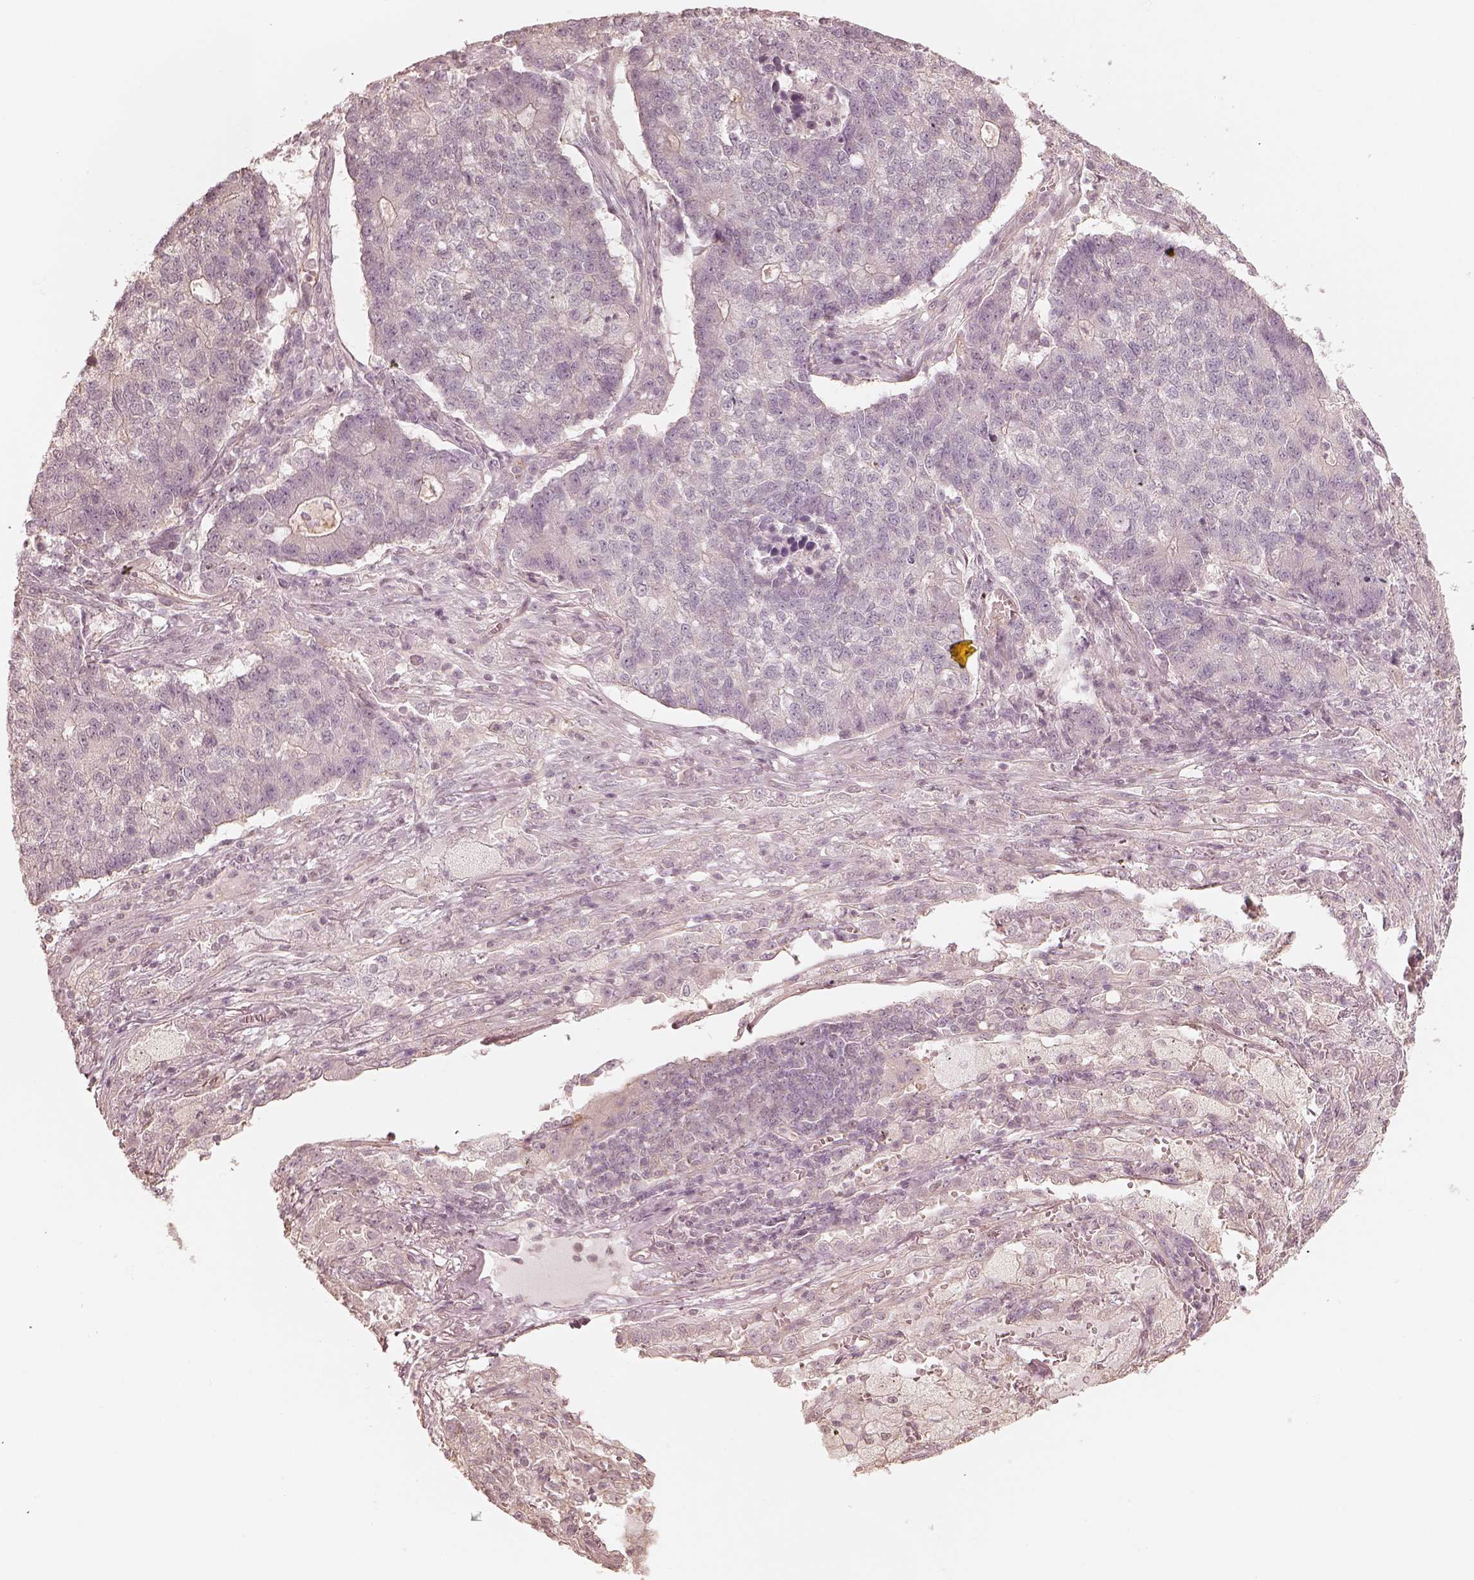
{"staining": {"intensity": "negative", "quantity": "none", "location": "none"}, "tissue": "lung cancer", "cell_type": "Tumor cells", "image_type": "cancer", "snomed": [{"axis": "morphology", "description": "Adenocarcinoma, NOS"}, {"axis": "topography", "description": "Lung"}], "caption": "Micrograph shows no significant protein staining in tumor cells of lung cancer (adenocarcinoma).", "gene": "KIF5C", "patient": {"sex": "male", "age": 57}}